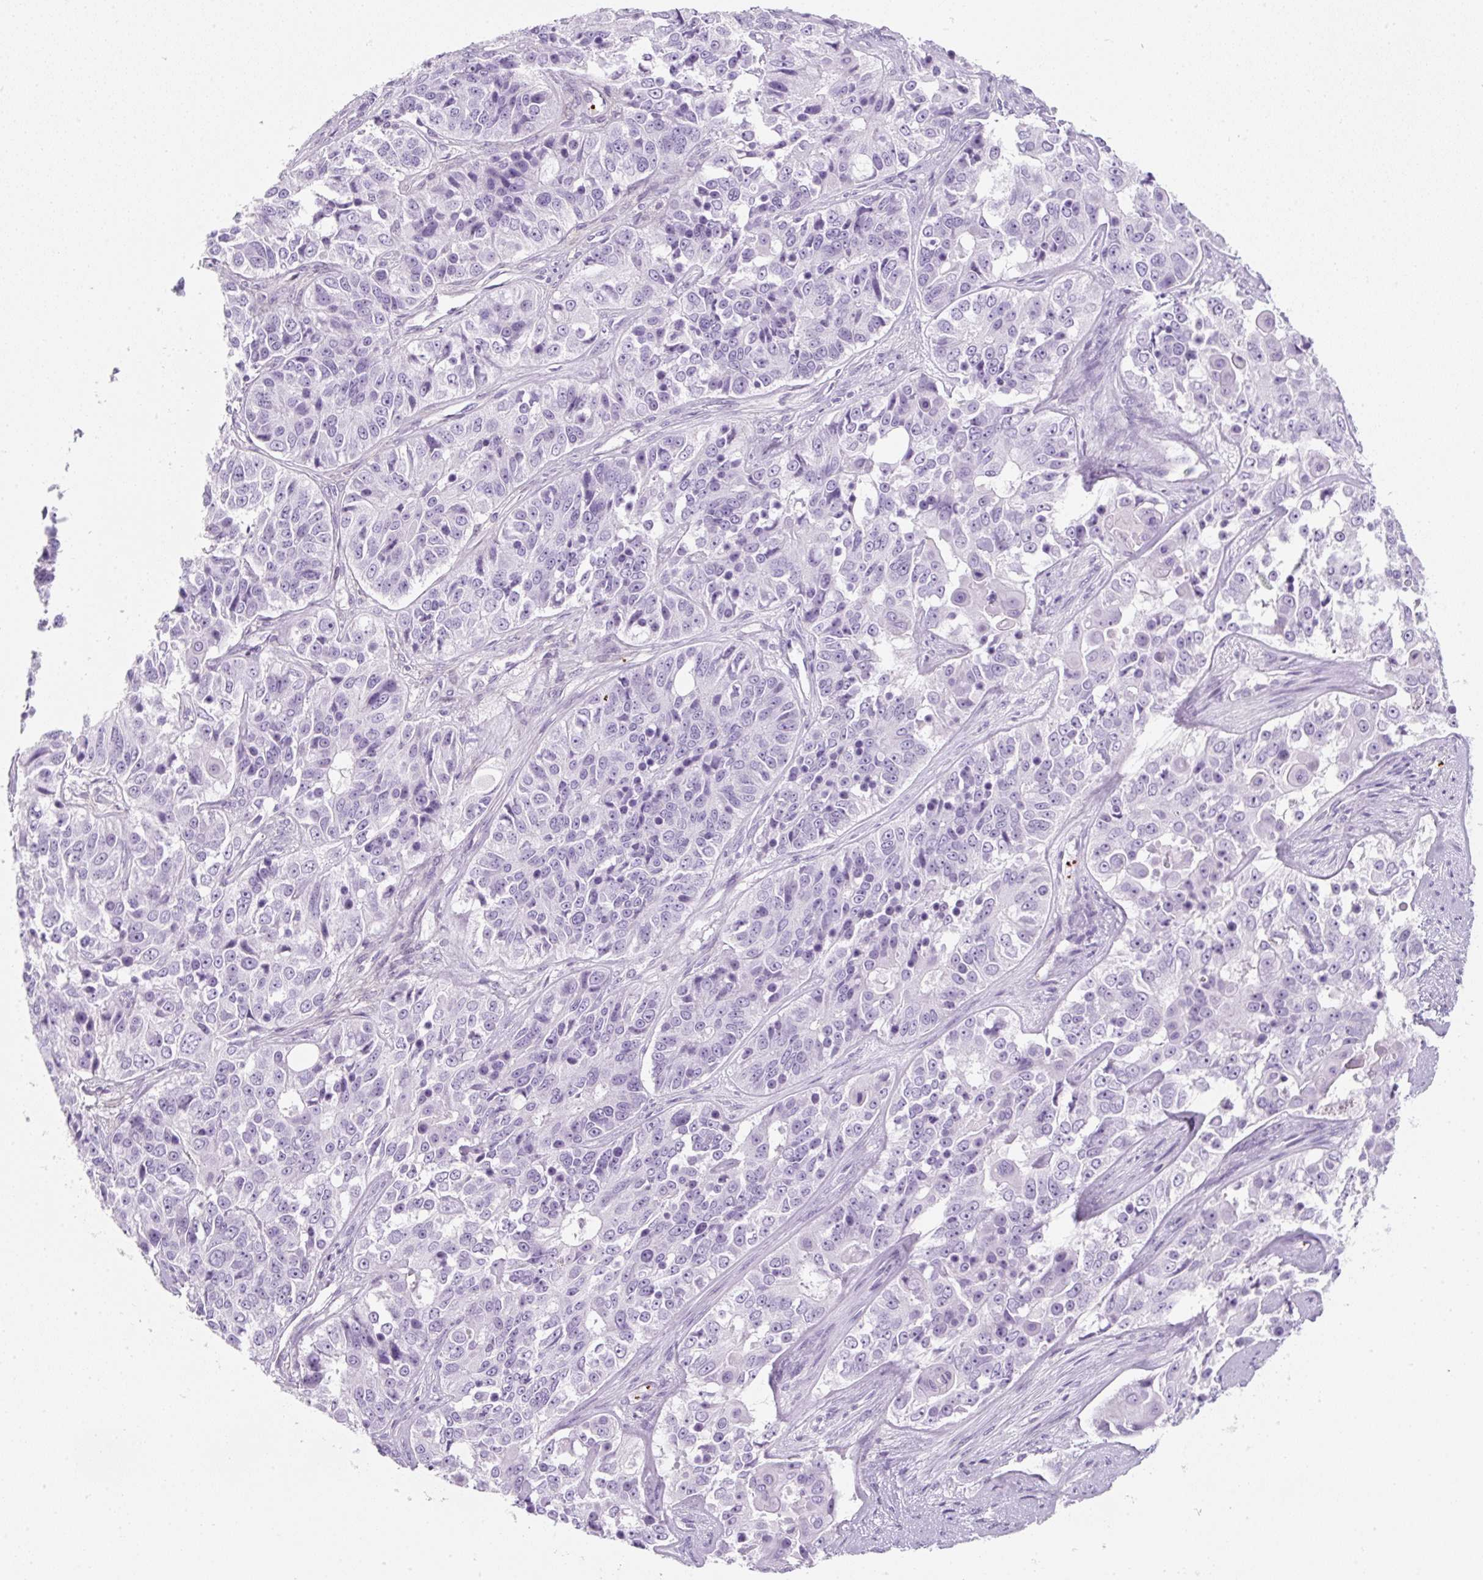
{"staining": {"intensity": "negative", "quantity": "none", "location": "none"}, "tissue": "ovarian cancer", "cell_type": "Tumor cells", "image_type": "cancer", "snomed": [{"axis": "morphology", "description": "Carcinoma, endometroid"}, {"axis": "topography", "description": "Ovary"}], "caption": "Tumor cells are negative for brown protein staining in ovarian endometroid carcinoma.", "gene": "PF4V1", "patient": {"sex": "female", "age": 51}}